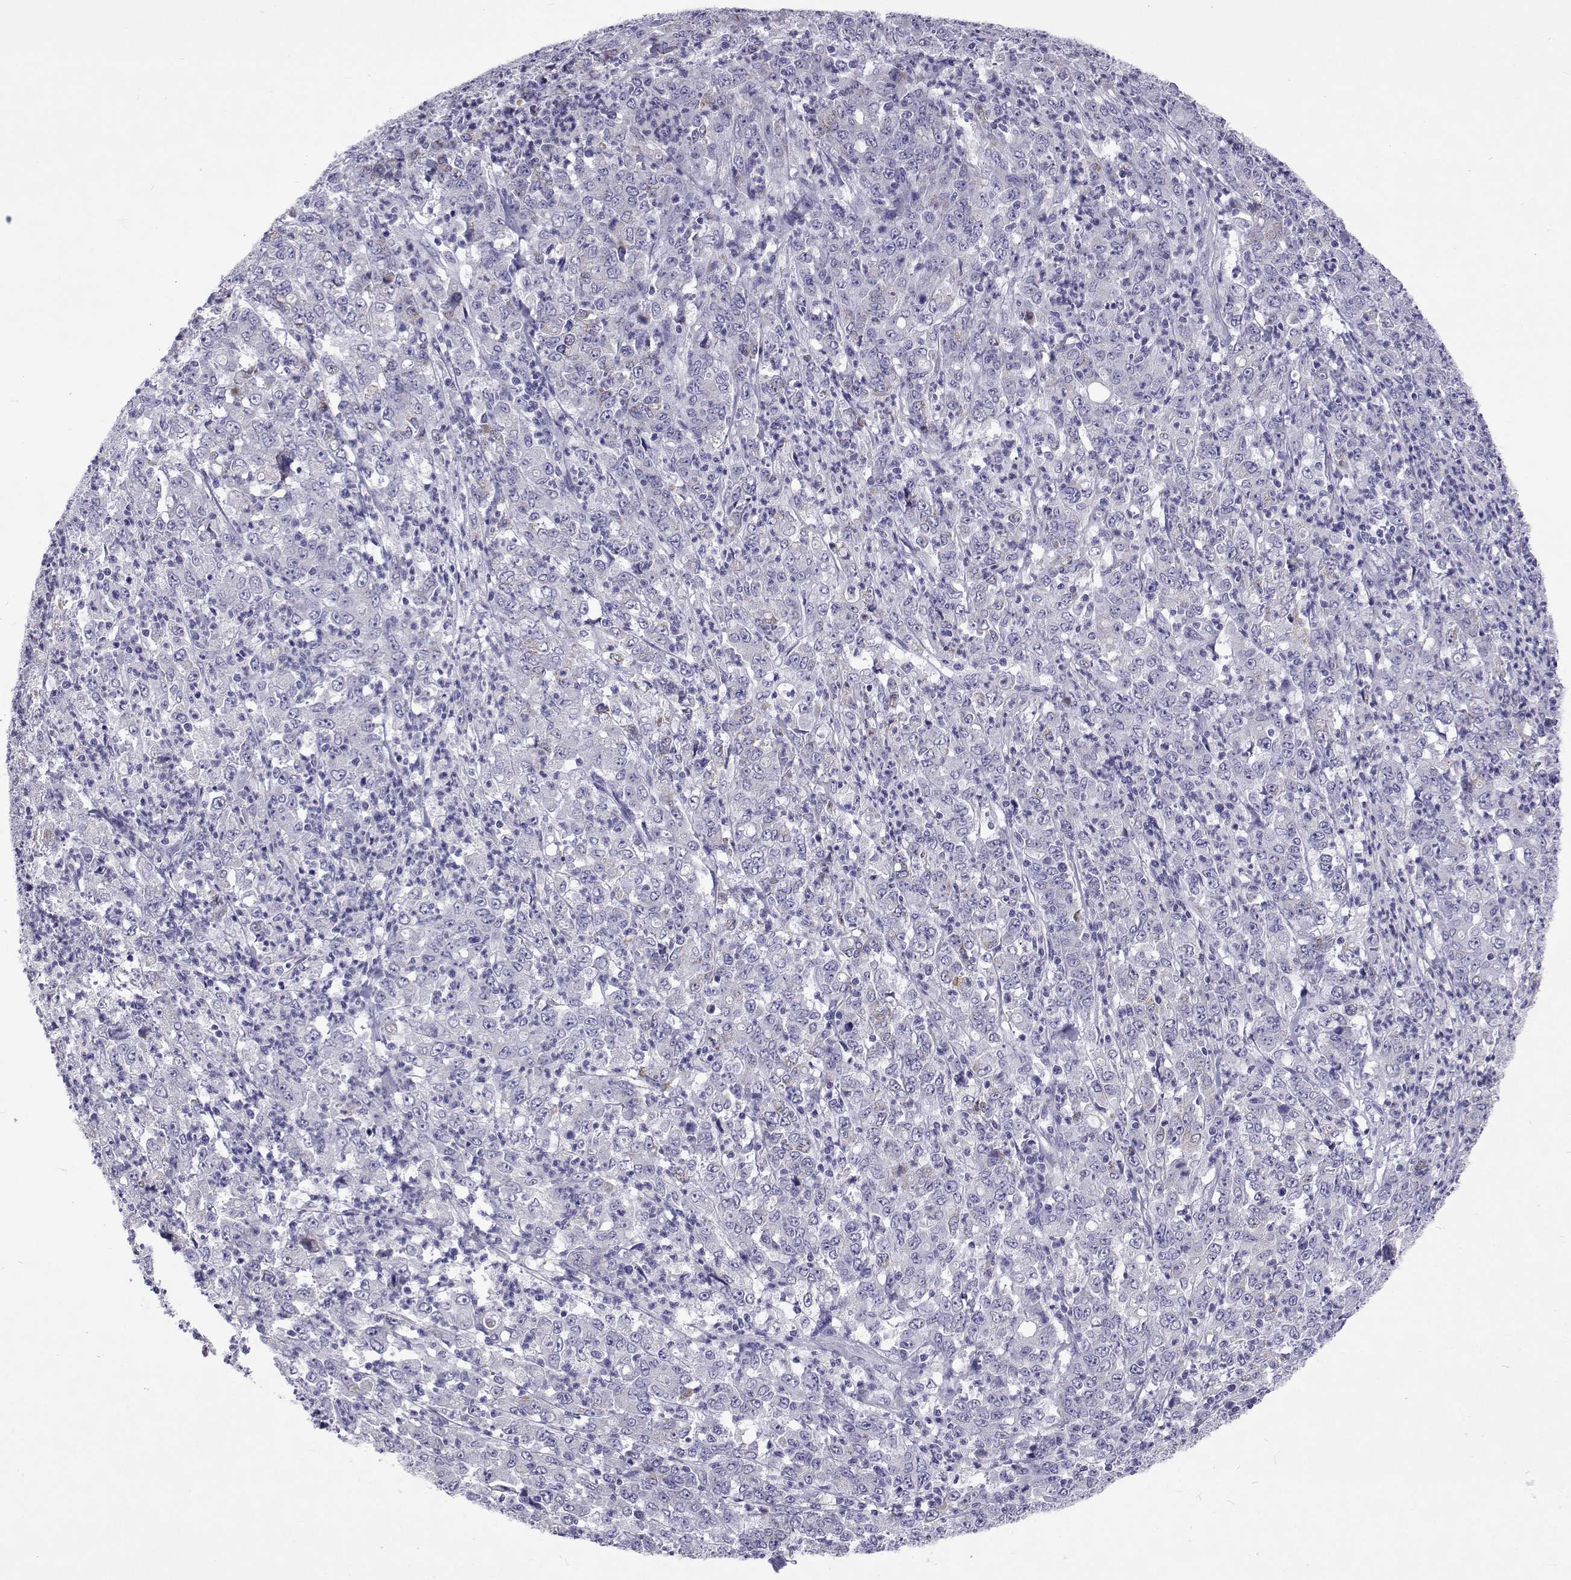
{"staining": {"intensity": "negative", "quantity": "none", "location": "none"}, "tissue": "stomach cancer", "cell_type": "Tumor cells", "image_type": "cancer", "snomed": [{"axis": "morphology", "description": "Adenocarcinoma, NOS"}, {"axis": "topography", "description": "Stomach, lower"}], "caption": "A photomicrograph of human adenocarcinoma (stomach) is negative for staining in tumor cells.", "gene": "UMODL1", "patient": {"sex": "female", "age": 71}}